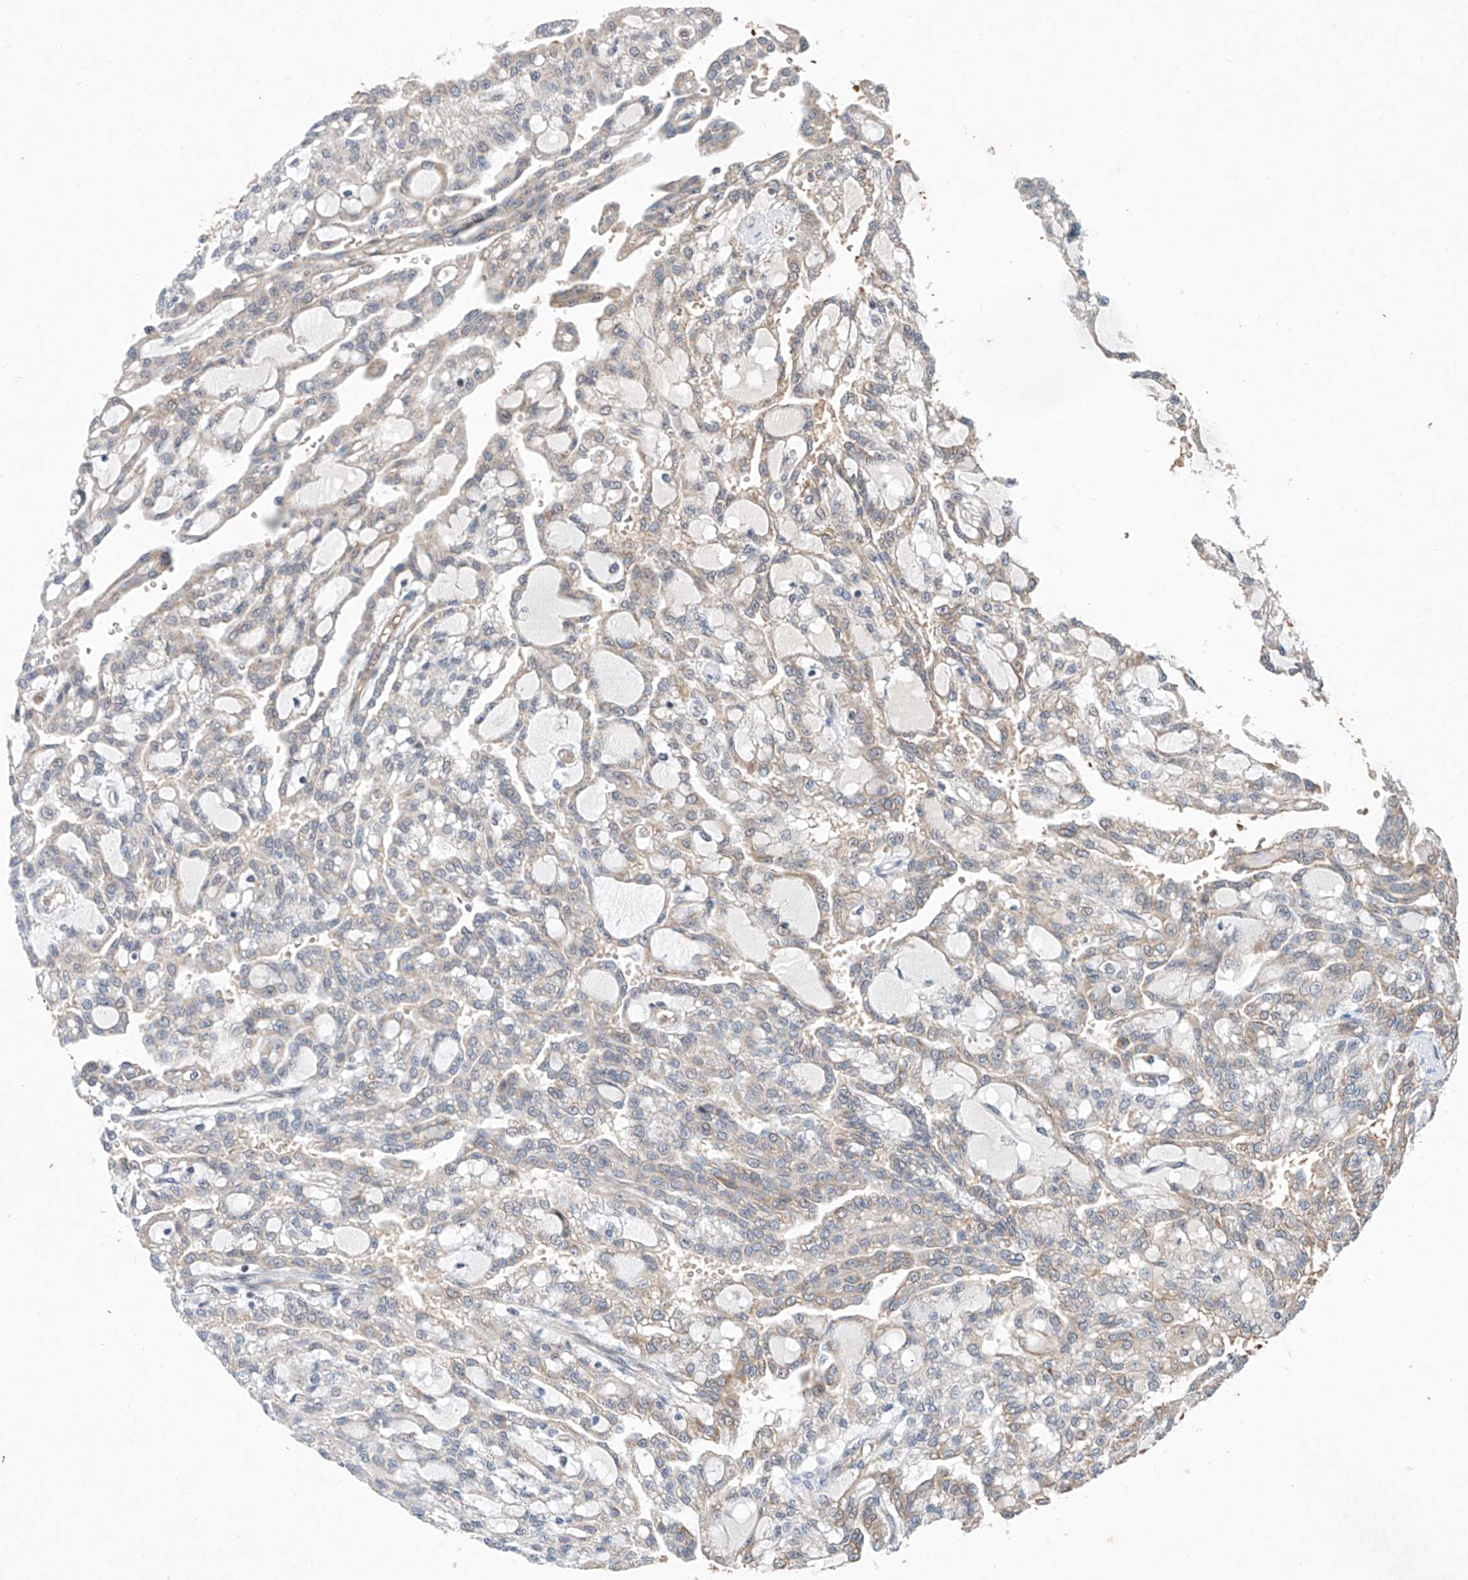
{"staining": {"intensity": "weak", "quantity": "<25%", "location": "cytoplasmic/membranous"}, "tissue": "renal cancer", "cell_type": "Tumor cells", "image_type": "cancer", "snomed": [{"axis": "morphology", "description": "Adenocarcinoma, NOS"}, {"axis": "topography", "description": "Kidney"}], "caption": "An immunohistochemistry (IHC) image of adenocarcinoma (renal) is shown. There is no staining in tumor cells of adenocarcinoma (renal).", "gene": "FASTK", "patient": {"sex": "male", "age": 63}}